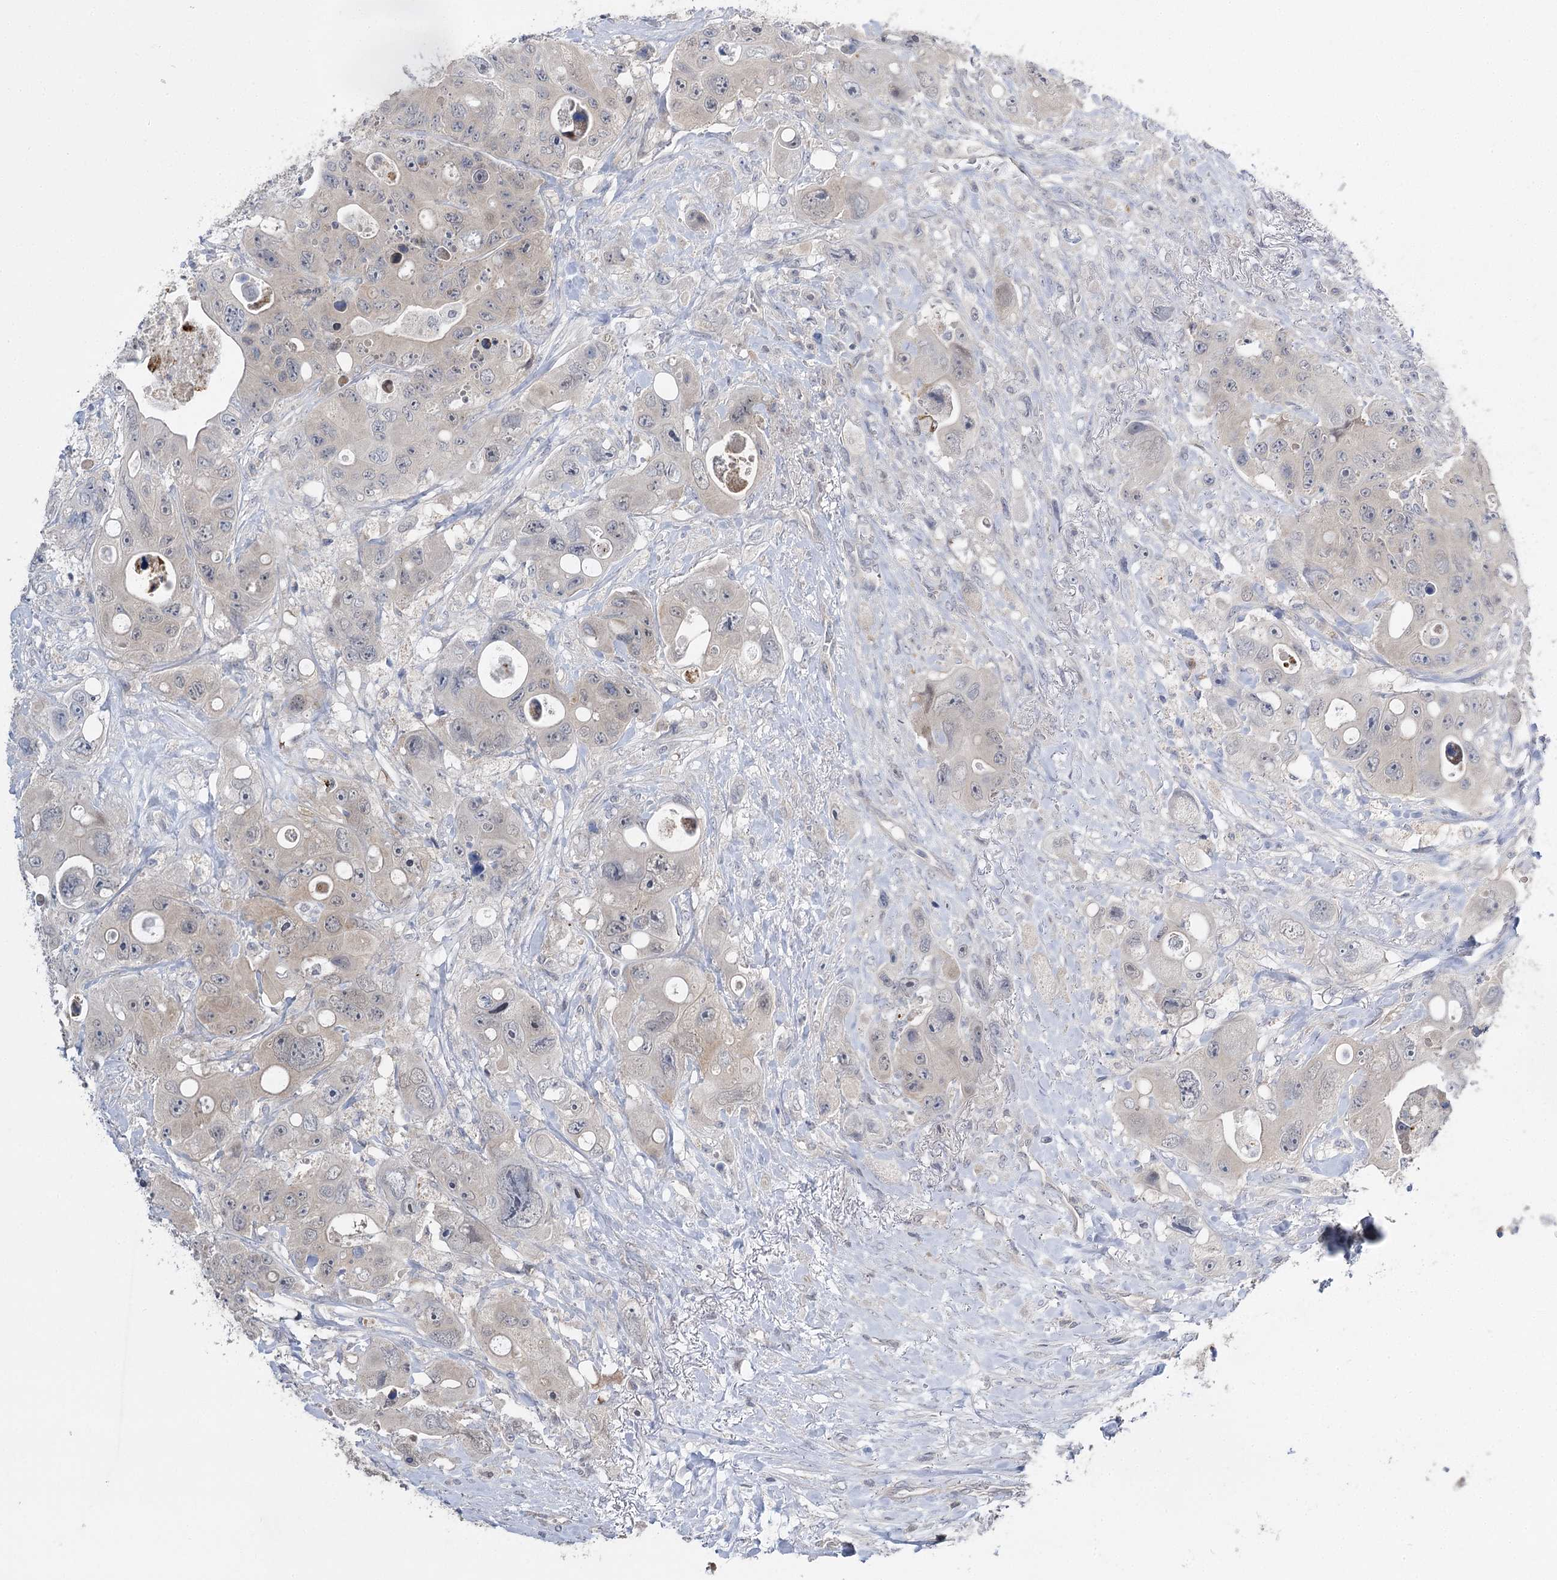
{"staining": {"intensity": "negative", "quantity": "none", "location": "none"}, "tissue": "colorectal cancer", "cell_type": "Tumor cells", "image_type": "cancer", "snomed": [{"axis": "morphology", "description": "Adenocarcinoma, NOS"}, {"axis": "topography", "description": "Colon"}], "caption": "This is a photomicrograph of immunohistochemistry staining of colorectal cancer, which shows no expression in tumor cells. Nuclei are stained in blue.", "gene": "PHYHIPL", "patient": {"sex": "female", "age": 46}}